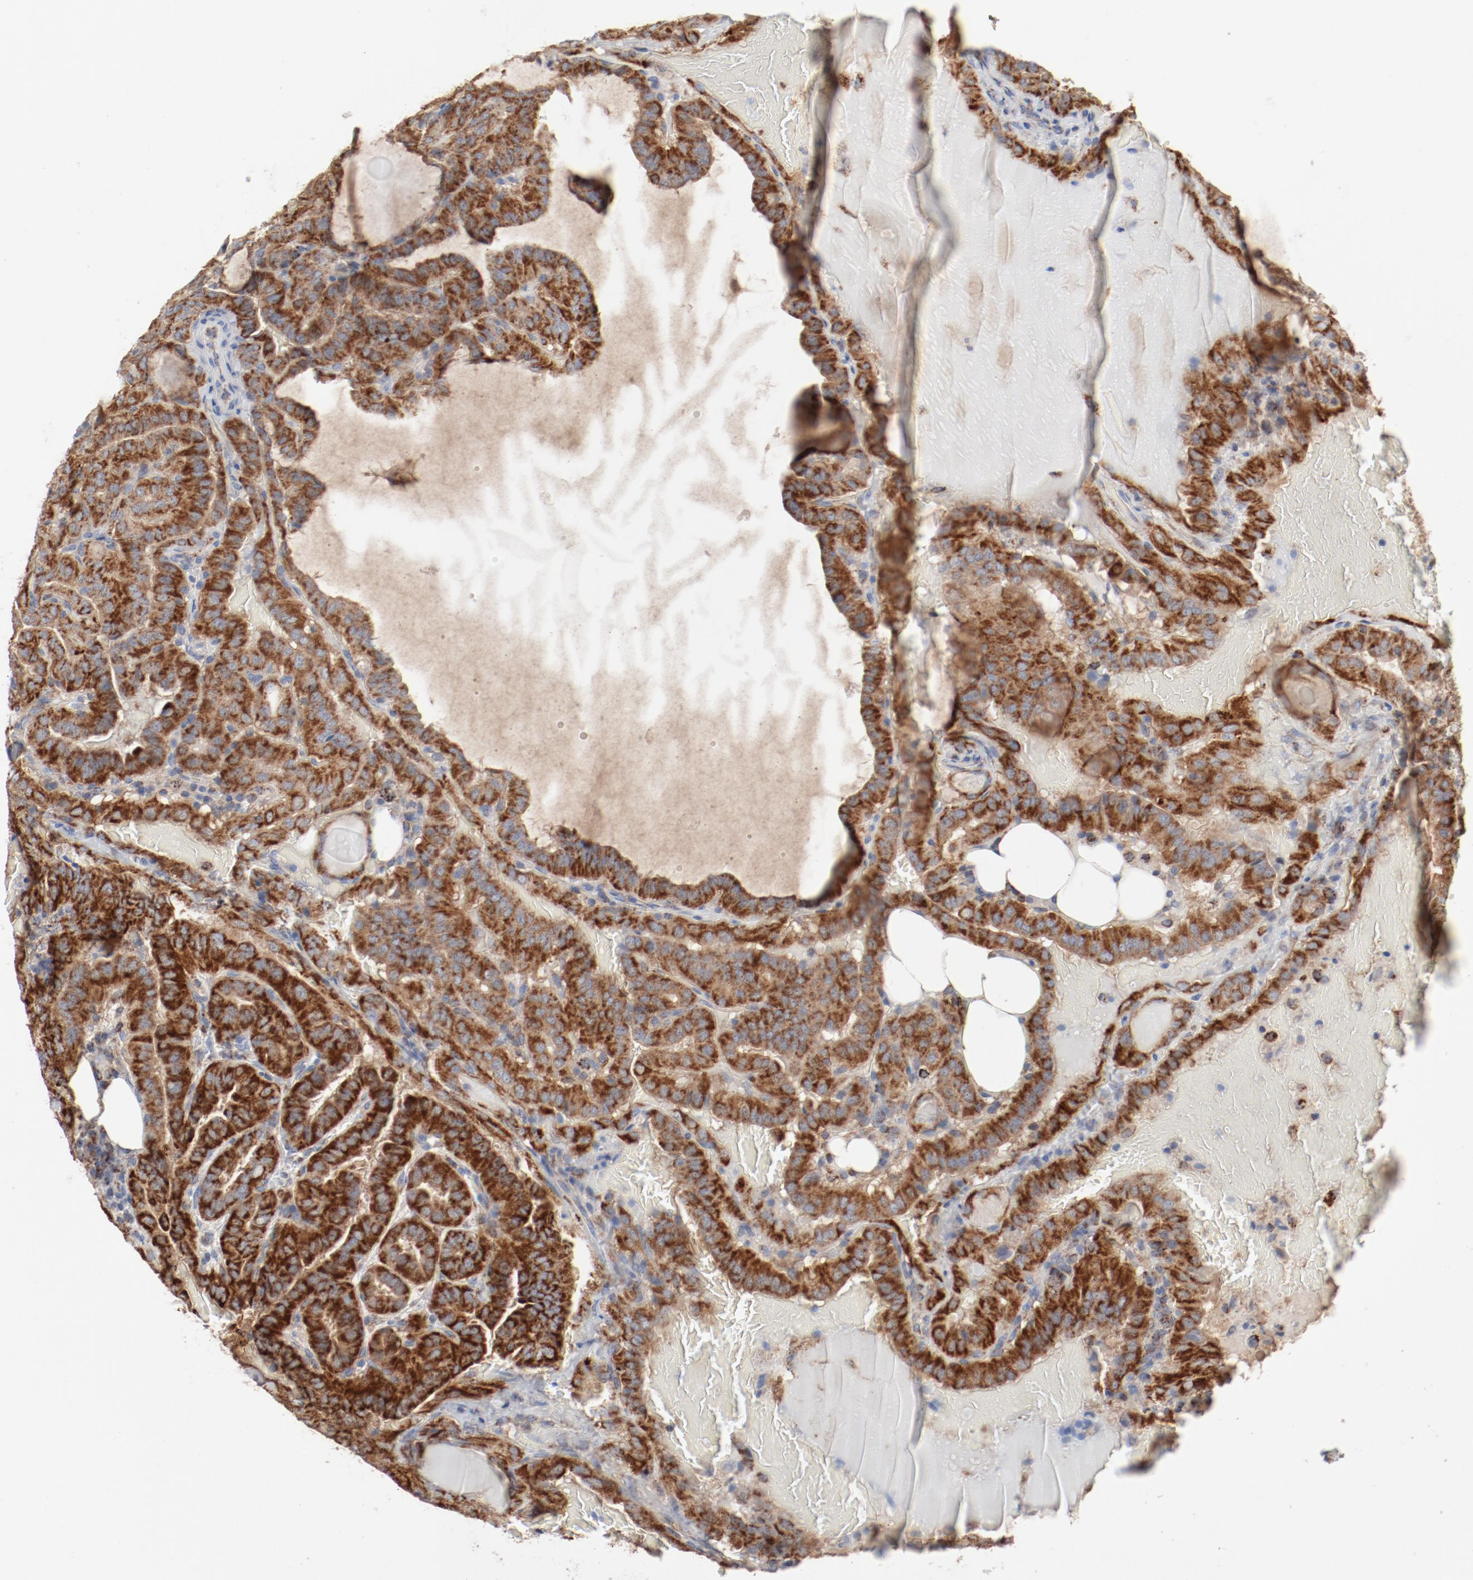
{"staining": {"intensity": "strong", "quantity": ">75%", "location": "cytoplasmic/membranous"}, "tissue": "thyroid cancer", "cell_type": "Tumor cells", "image_type": "cancer", "snomed": [{"axis": "morphology", "description": "Papillary adenocarcinoma, NOS"}, {"axis": "topography", "description": "Thyroid gland"}], "caption": "The immunohistochemical stain highlights strong cytoplasmic/membranous positivity in tumor cells of thyroid papillary adenocarcinoma tissue.", "gene": "SETD3", "patient": {"sex": "male", "age": 77}}